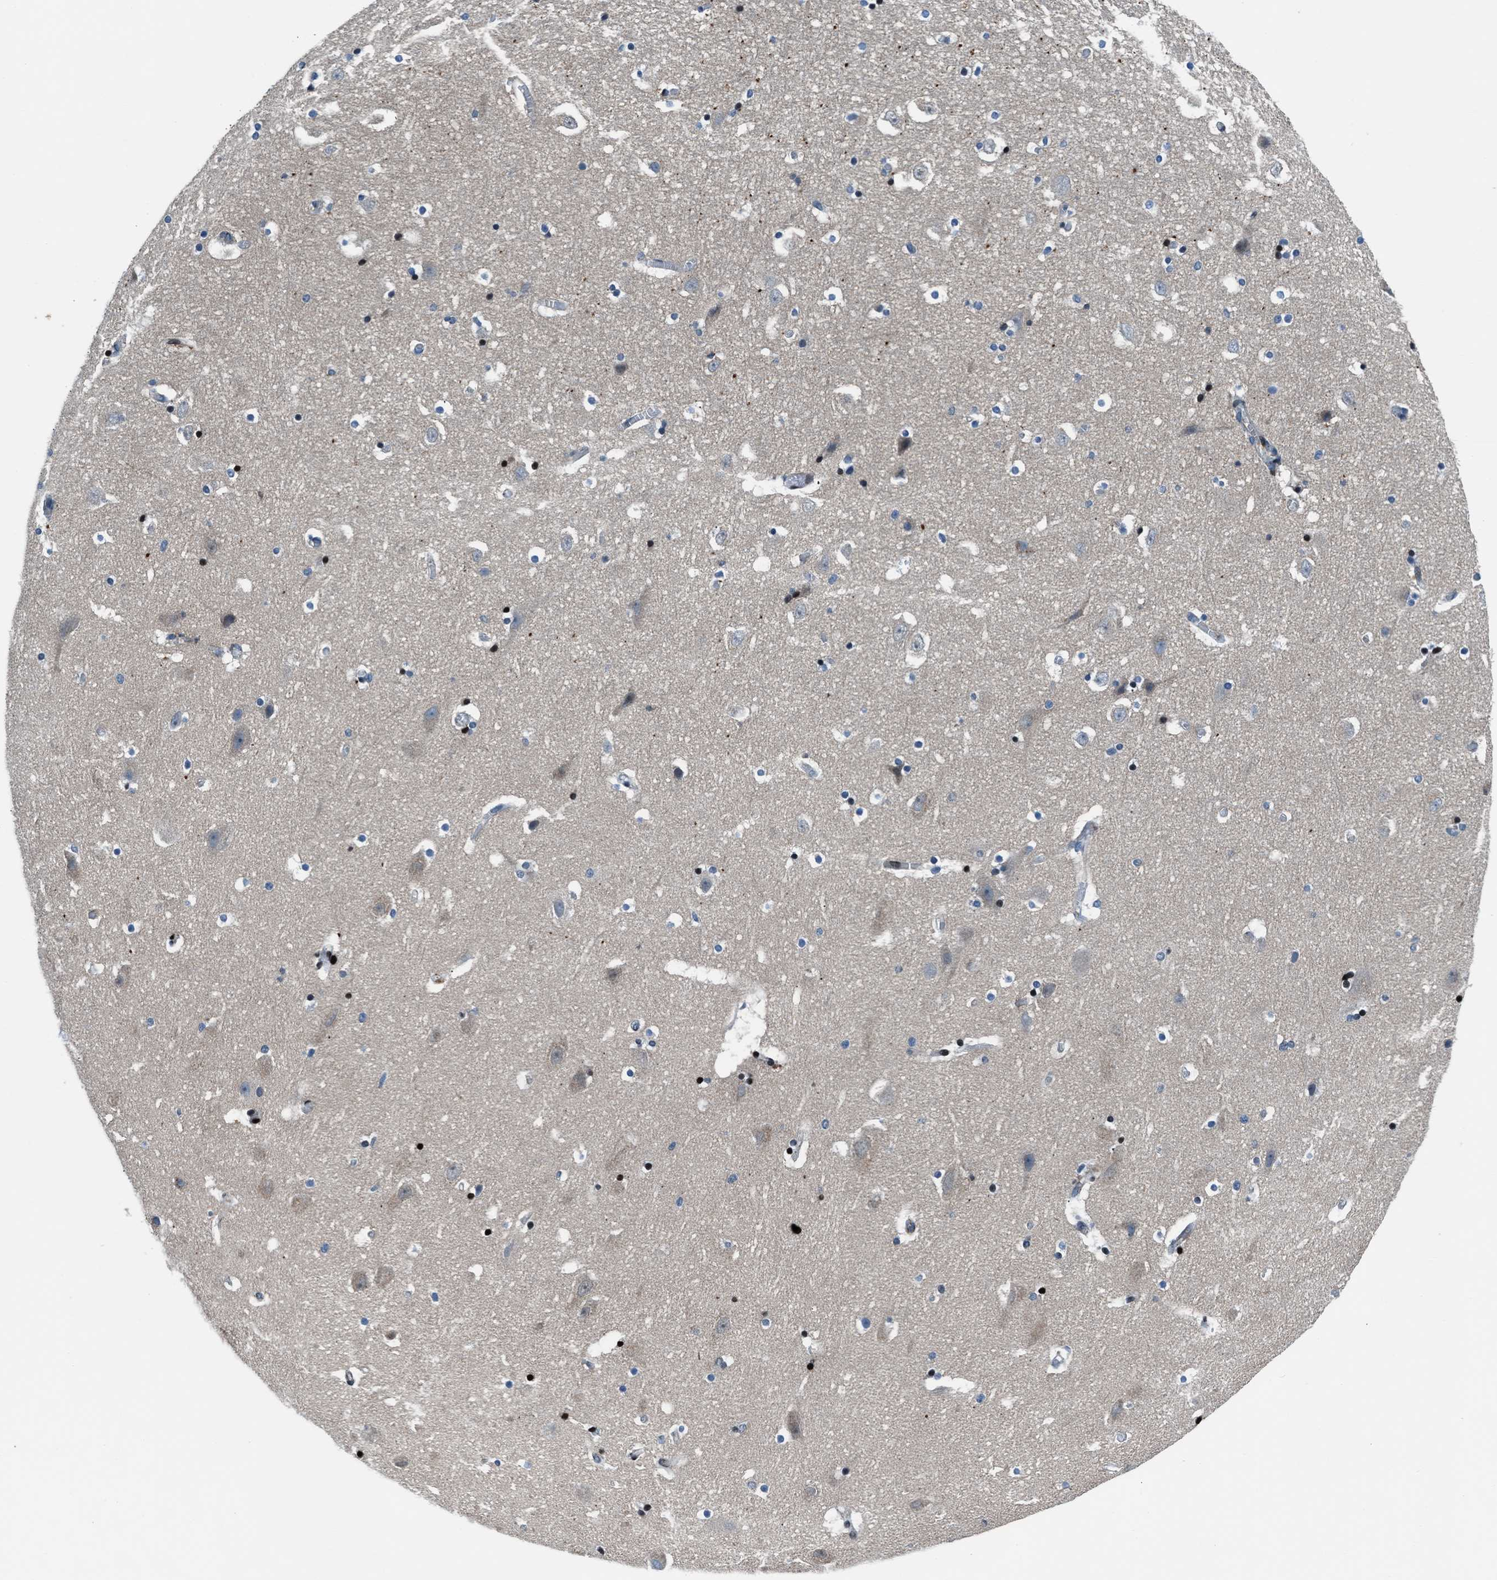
{"staining": {"intensity": "moderate", "quantity": "<25%", "location": "cytoplasmic/membranous"}, "tissue": "hippocampus", "cell_type": "Glial cells", "image_type": "normal", "snomed": [{"axis": "morphology", "description": "Normal tissue, NOS"}, {"axis": "topography", "description": "Hippocampus"}], "caption": "Hippocampus stained with DAB (3,3'-diaminobenzidine) IHC exhibits low levels of moderate cytoplasmic/membranous expression in about <25% of glial cells.", "gene": "SLC38A6", "patient": {"sex": "male", "age": 45}}